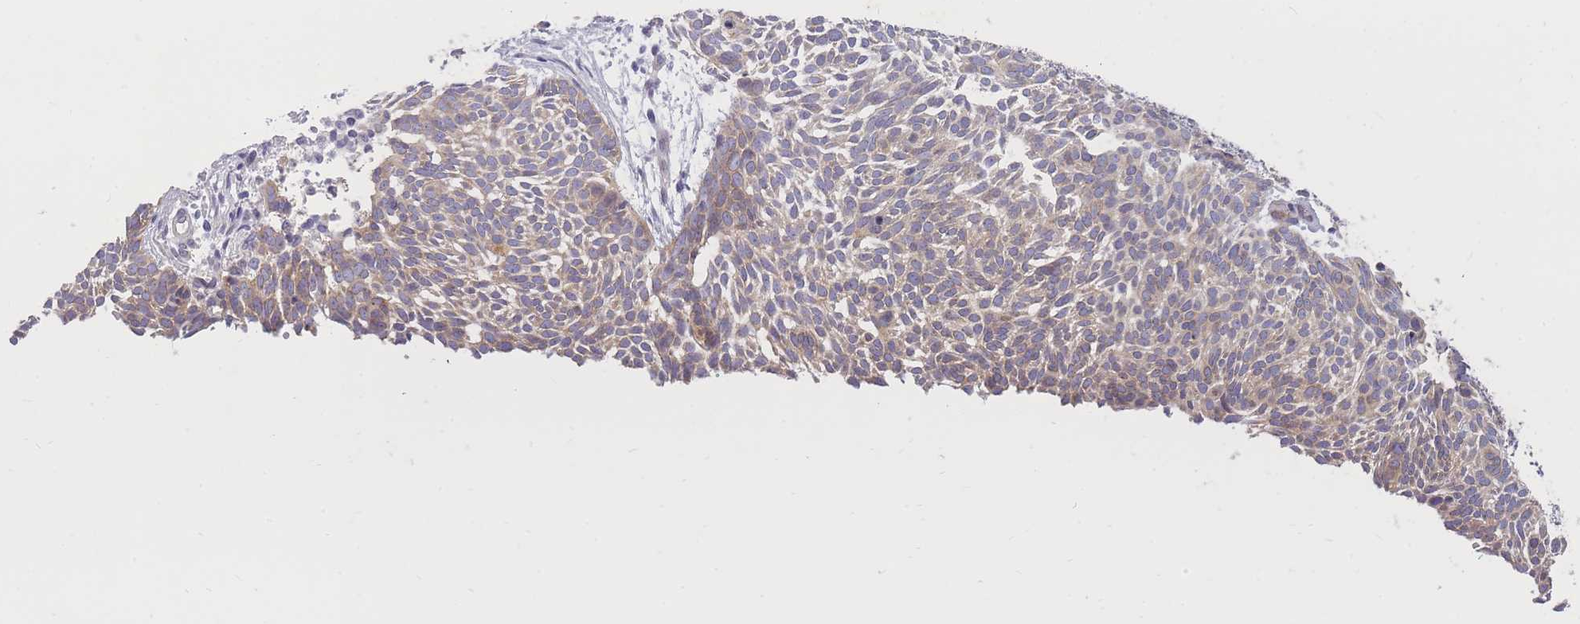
{"staining": {"intensity": "weak", "quantity": "25%-75%", "location": "cytoplasmic/membranous"}, "tissue": "skin cancer", "cell_type": "Tumor cells", "image_type": "cancer", "snomed": [{"axis": "morphology", "description": "Basal cell carcinoma"}, {"axis": "topography", "description": "Skin"}], "caption": "Tumor cells demonstrate low levels of weak cytoplasmic/membranous staining in approximately 25%-75% of cells in skin basal cell carcinoma. (DAB = brown stain, brightfield microscopy at high magnification).", "gene": "HOOK2", "patient": {"sex": "male", "age": 61}}